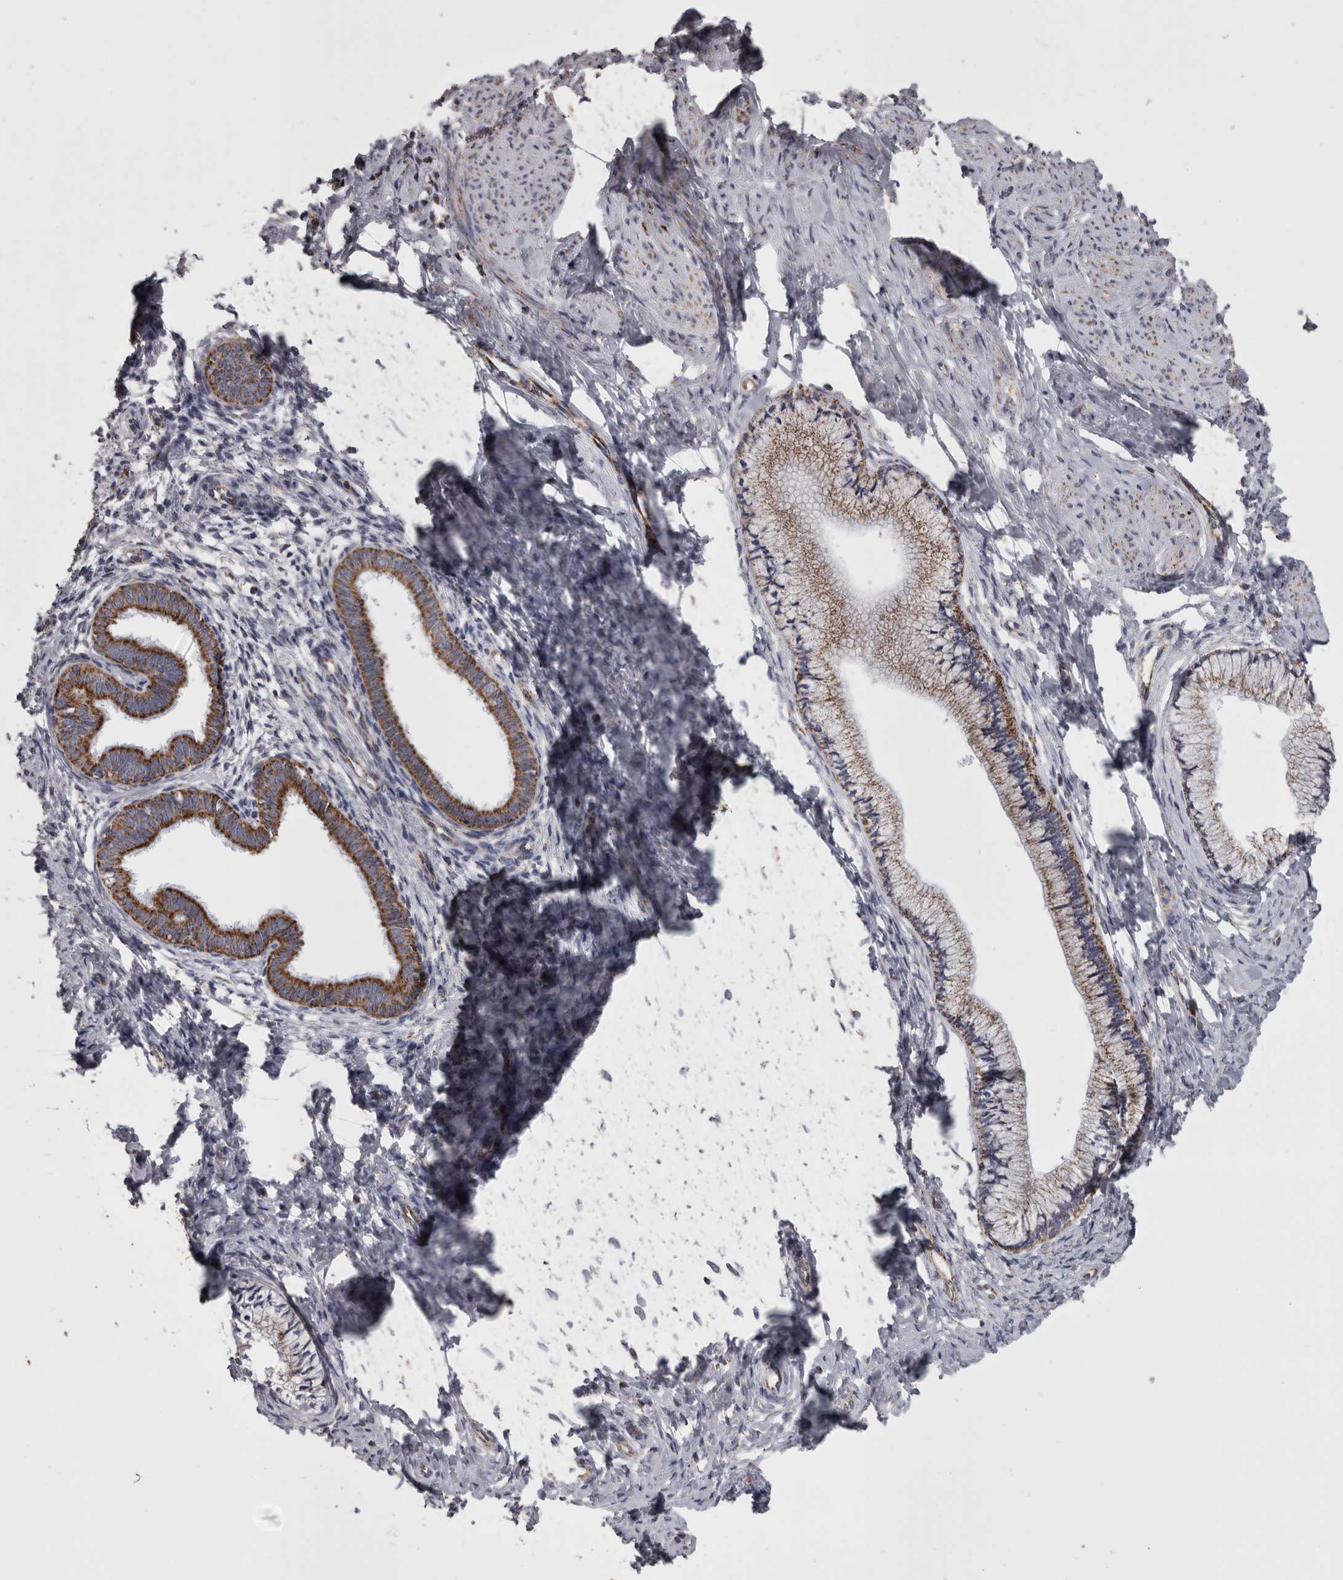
{"staining": {"intensity": "strong", "quantity": ">75%", "location": "cytoplasmic/membranous"}, "tissue": "cervix", "cell_type": "Glandular cells", "image_type": "normal", "snomed": [{"axis": "morphology", "description": "Normal tissue, NOS"}, {"axis": "topography", "description": "Cervix"}], "caption": "Human cervix stained with a brown dye shows strong cytoplasmic/membranous positive expression in about >75% of glandular cells.", "gene": "MDH2", "patient": {"sex": "female", "age": 36}}